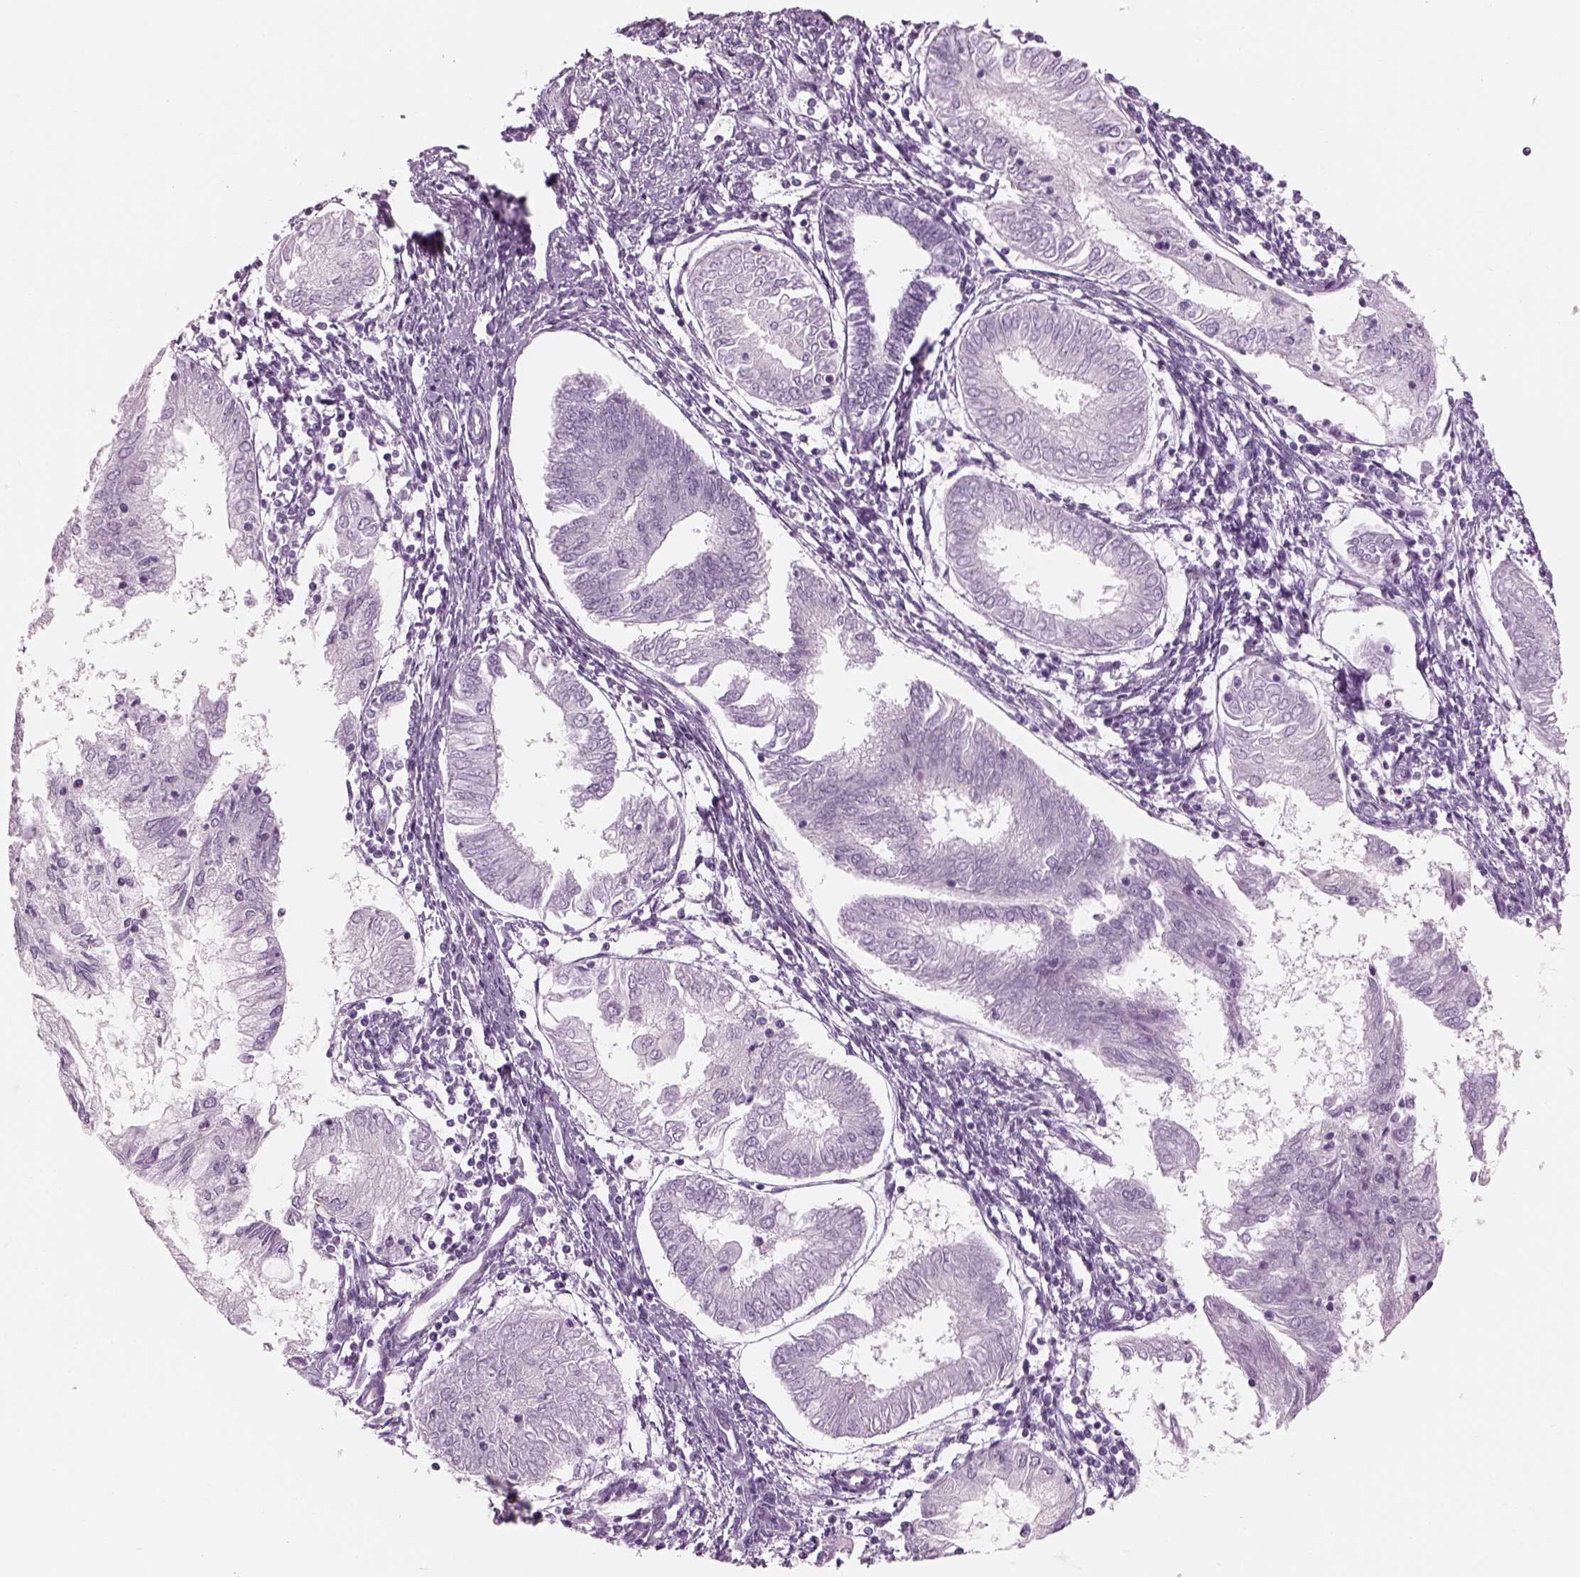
{"staining": {"intensity": "negative", "quantity": "none", "location": "none"}, "tissue": "endometrial cancer", "cell_type": "Tumor cells", "image_type": "cancer", "snomed": [{"axis": "morphology", "description": "Adenocarcinoma, NOS"}, {"axis": "topography", "description": "Endometrium"}], "caption": "There is no significant expression in tumor cells of endometrial adenocarcinoma.", "gene": "SAG", "patient": {"sex": "female", "age": 68}}